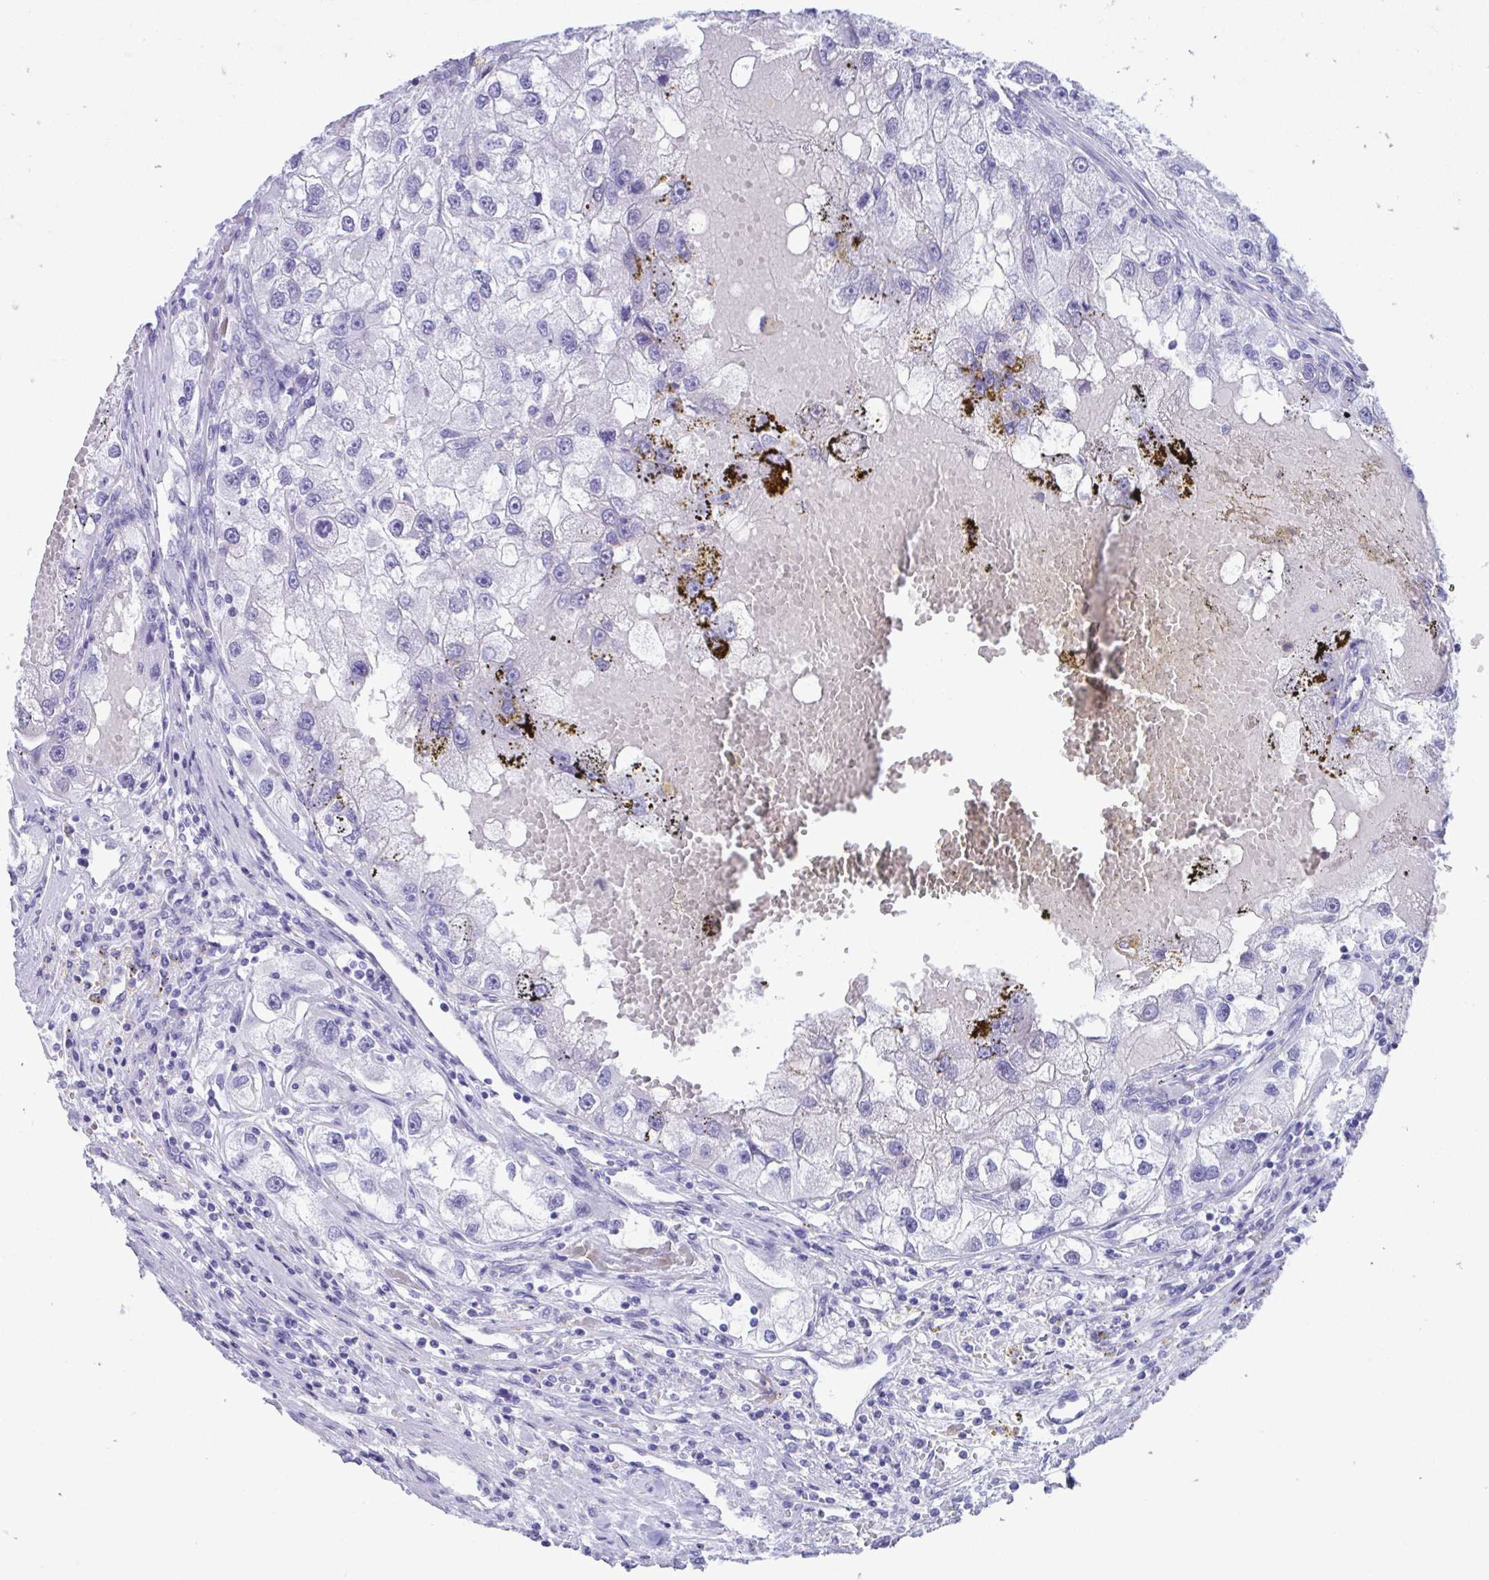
{"staining": {"intensity": "negative", "quantity": "none", "location": "none"}, "tissue": "renal cancer", "cell_type": "Tumor cells", "image_type": "cancer", "snomed": [{"axis": "morphology", "description": "Adenocarcinoma, NOS"}, {"axis": "topography", "description": "Kidney"}], "caption": "A photomicrograph of human renal cancer is negative for staining in tumor cells. (Immunohistochemistry, brightfield microscopy, high magnification).", "gene": "TMEM35A", "patient": {"sex": "male", "age": 63}}